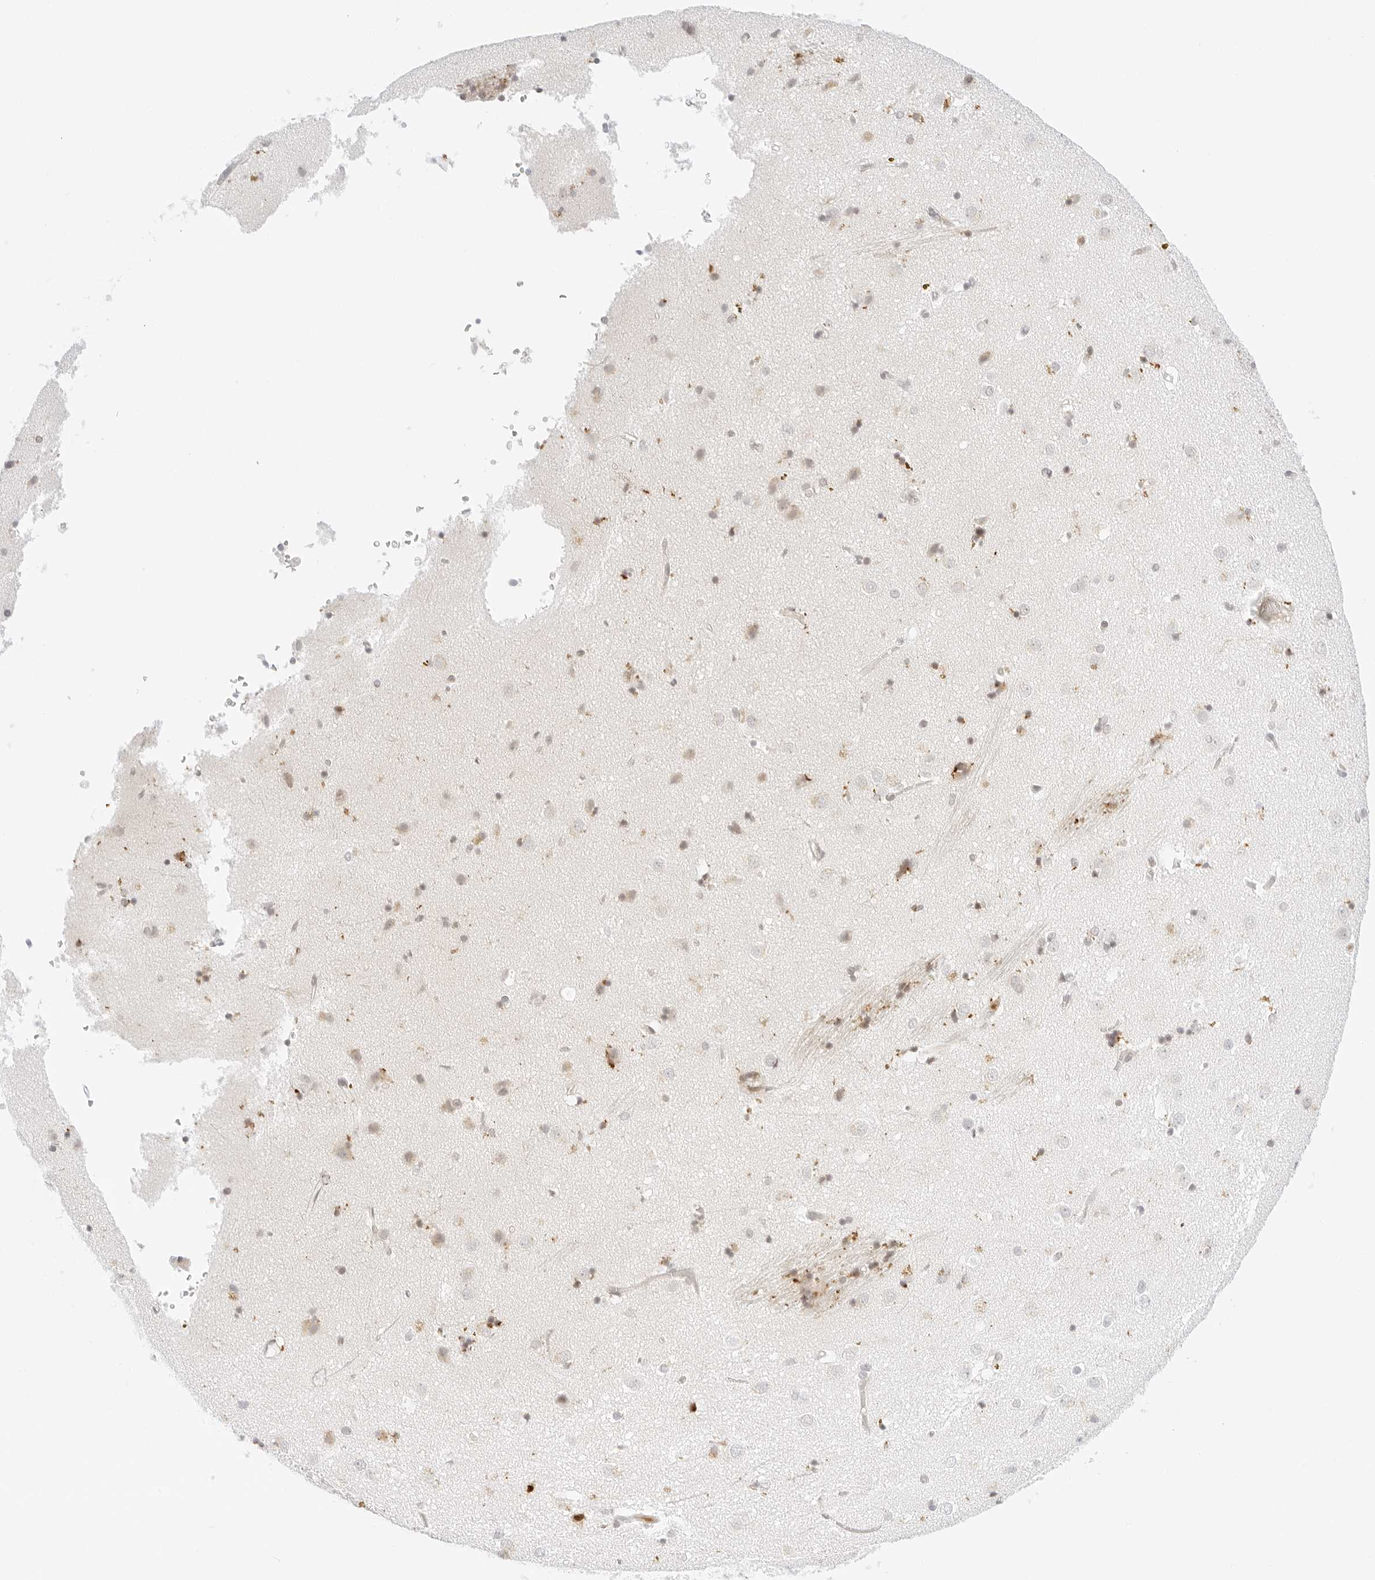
{"staining": {"intensity": "moderate", "quantity": "<25%", "location": "cytoplasmic/membranous"}, "tissue": "caudate", "cell_type": "Glial cells", "image_type": "normal", "snomed": [{"axis": "morphology", "description": "Normal tissue, NOS"}, {"axis": "topography", "description": "Lateral ventricle wall"}], "caption": "The immunohistochemical stain highlights moderate cytoplasmic/membranous positivity in glial cells of unremarkable caudate. Immunohistochemistry stains the protein in brown and the nuclei are stained blue.", "gene": "POLR3C", "patient": {"sex": "male", "age": 70}}